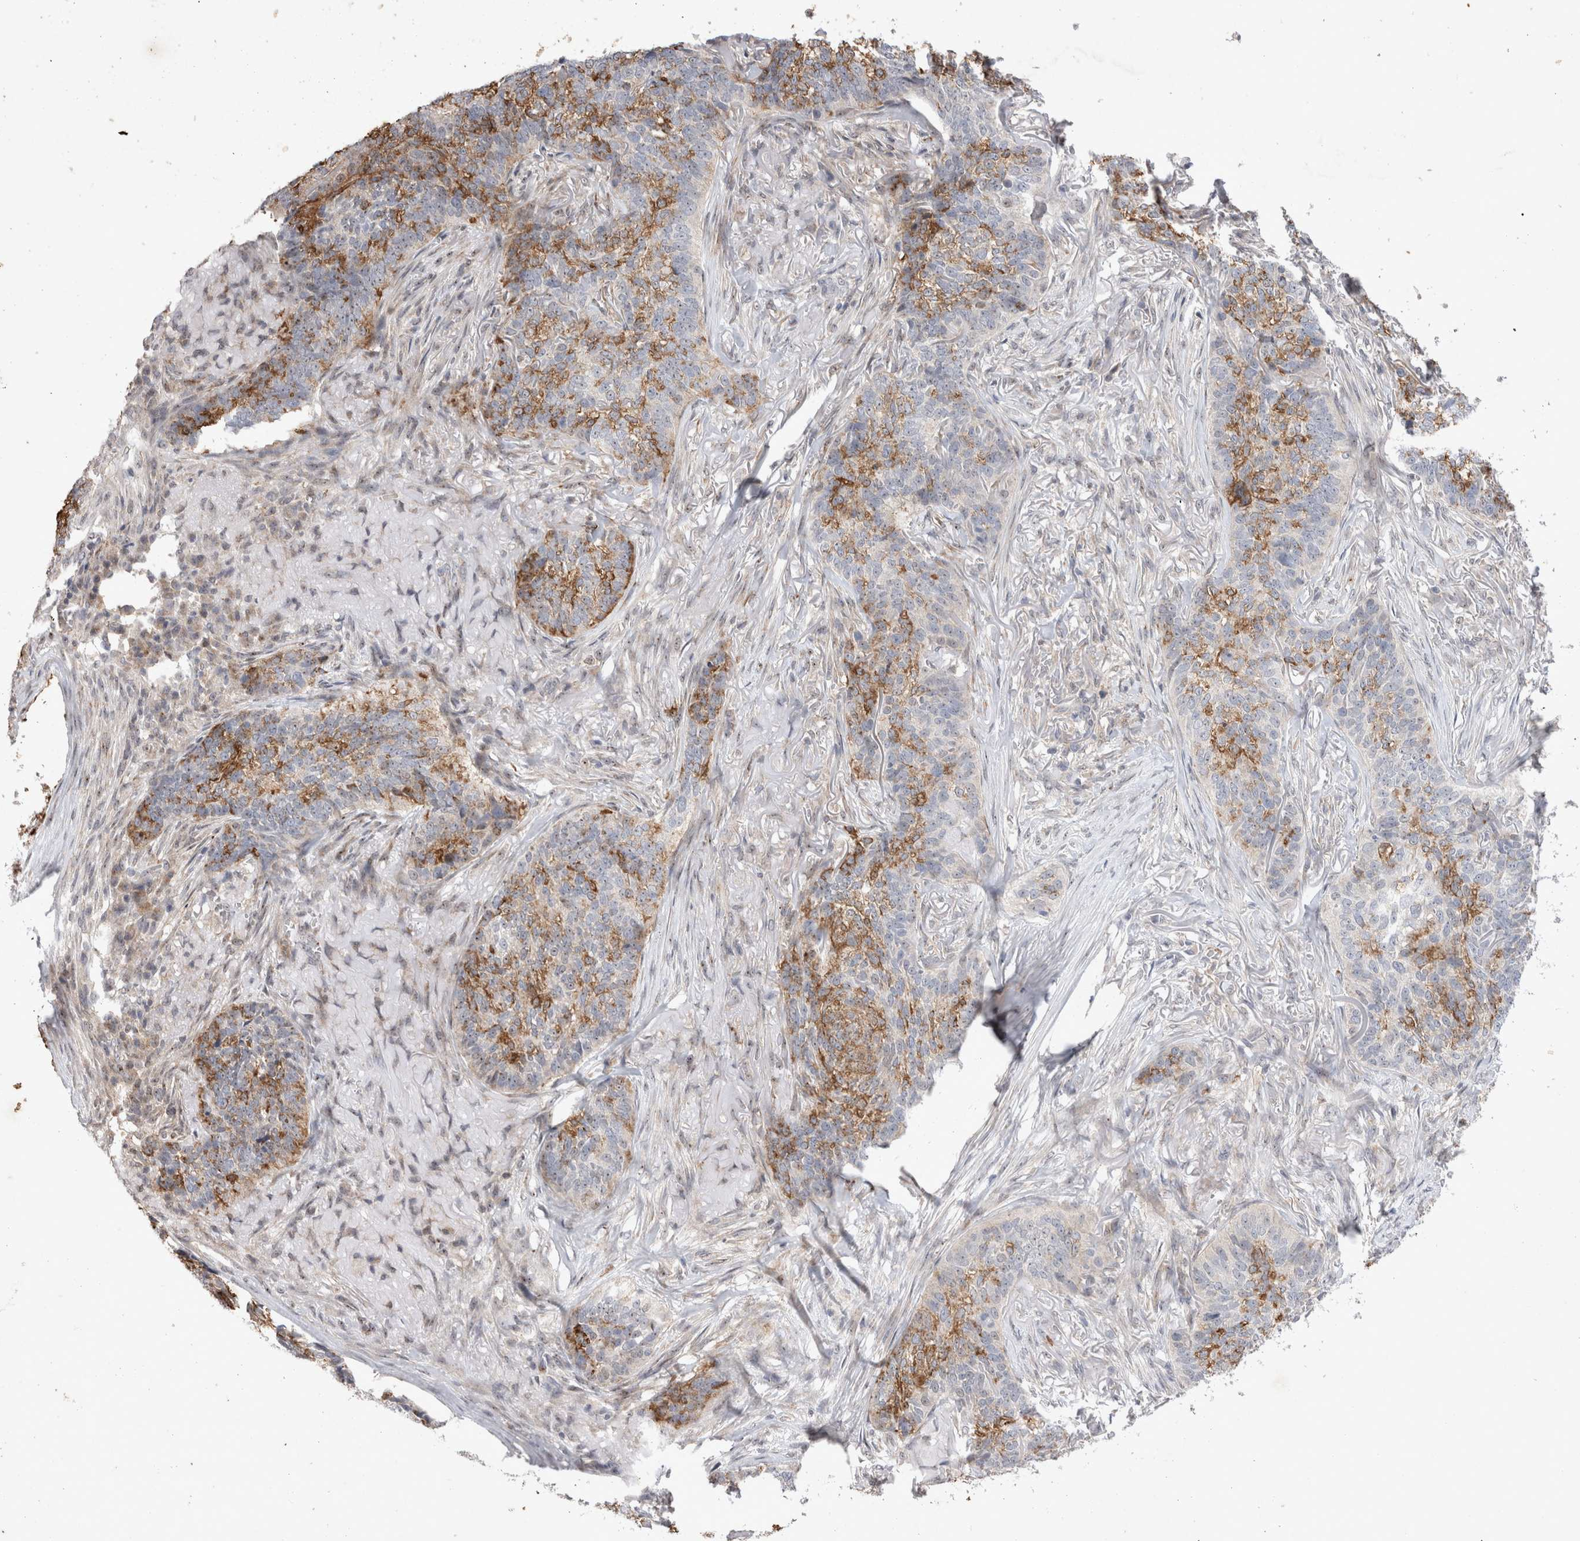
{"staining": {"intensity": "moderate", "quantity": "25%-75%", "location": "cytoplasmic/membranous"}, "tissue": "skin cancer", "cell_type": "Tumor cells", "image_type": "cancer", "snomed": [{"axis": "morphology", "description": "Basal cell carcinoma"}, {"axis": "topography", "description": "Skin"}], "caption": "Immunohistochemical staining of human skin basal cell carcinoma displays medium levels of moderate cytoplasmic/membranous protein expression in about 25%-75% of tumor cells.", "gene": "STK11", "patient": {"sex": "male", "age": 85}}